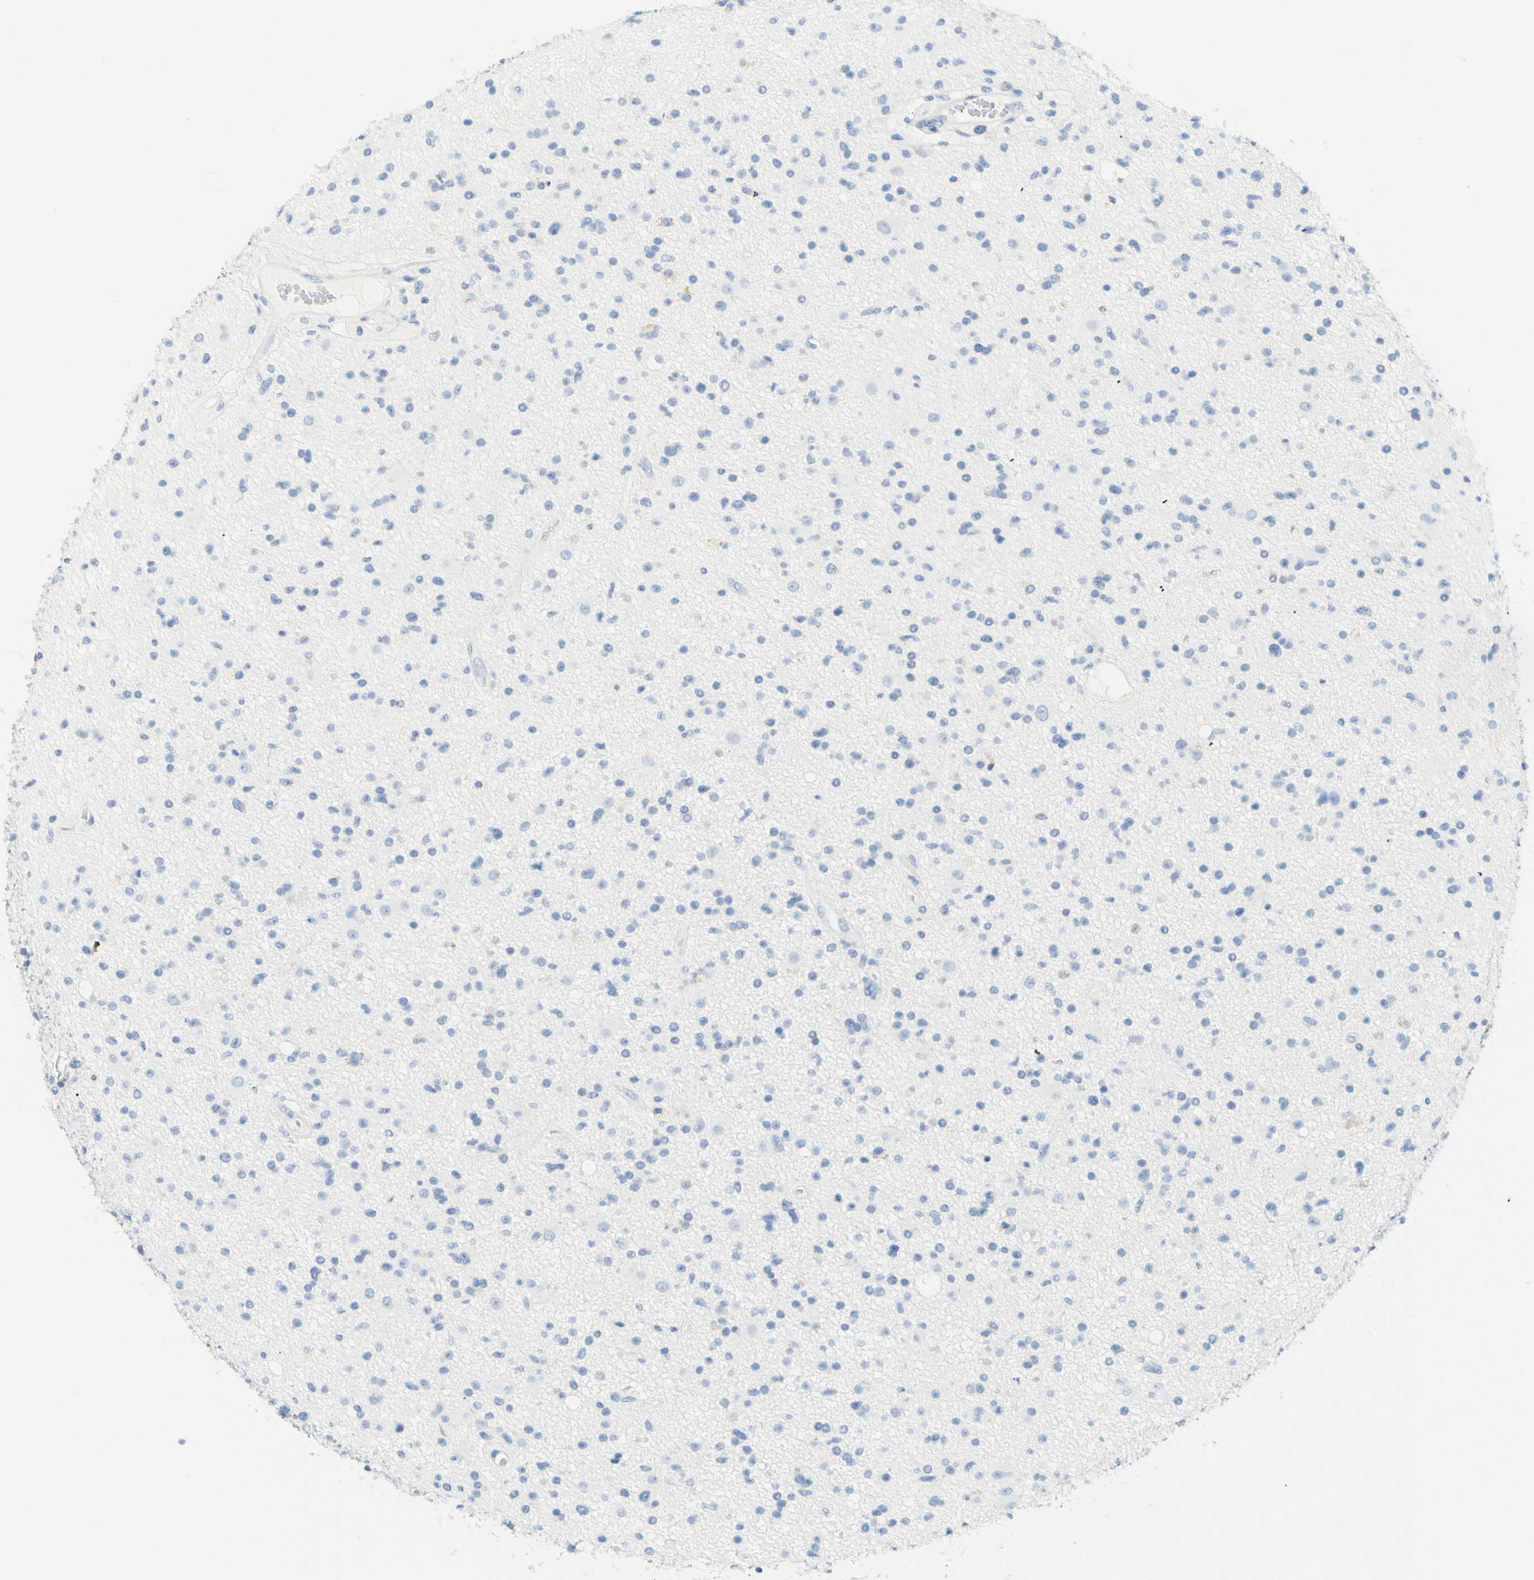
{"staining": {"intensity": "negative", "quantity": "none", "location": "none"}, "tissue": "glioma", "cell_type": "Tumor cells", "image_type": "cancer", "snomed": [{"axis": "morphology", "description": "Glioma, malignant, High grade"}, {"axis": "topography", "description": "Brain"}], "caption": "The micrograph exhibits no staining of tumor cells in malignant glioma (high-grade).", "gene": "OPN1SW", "patient": {"sex": "male", "age": 33}}